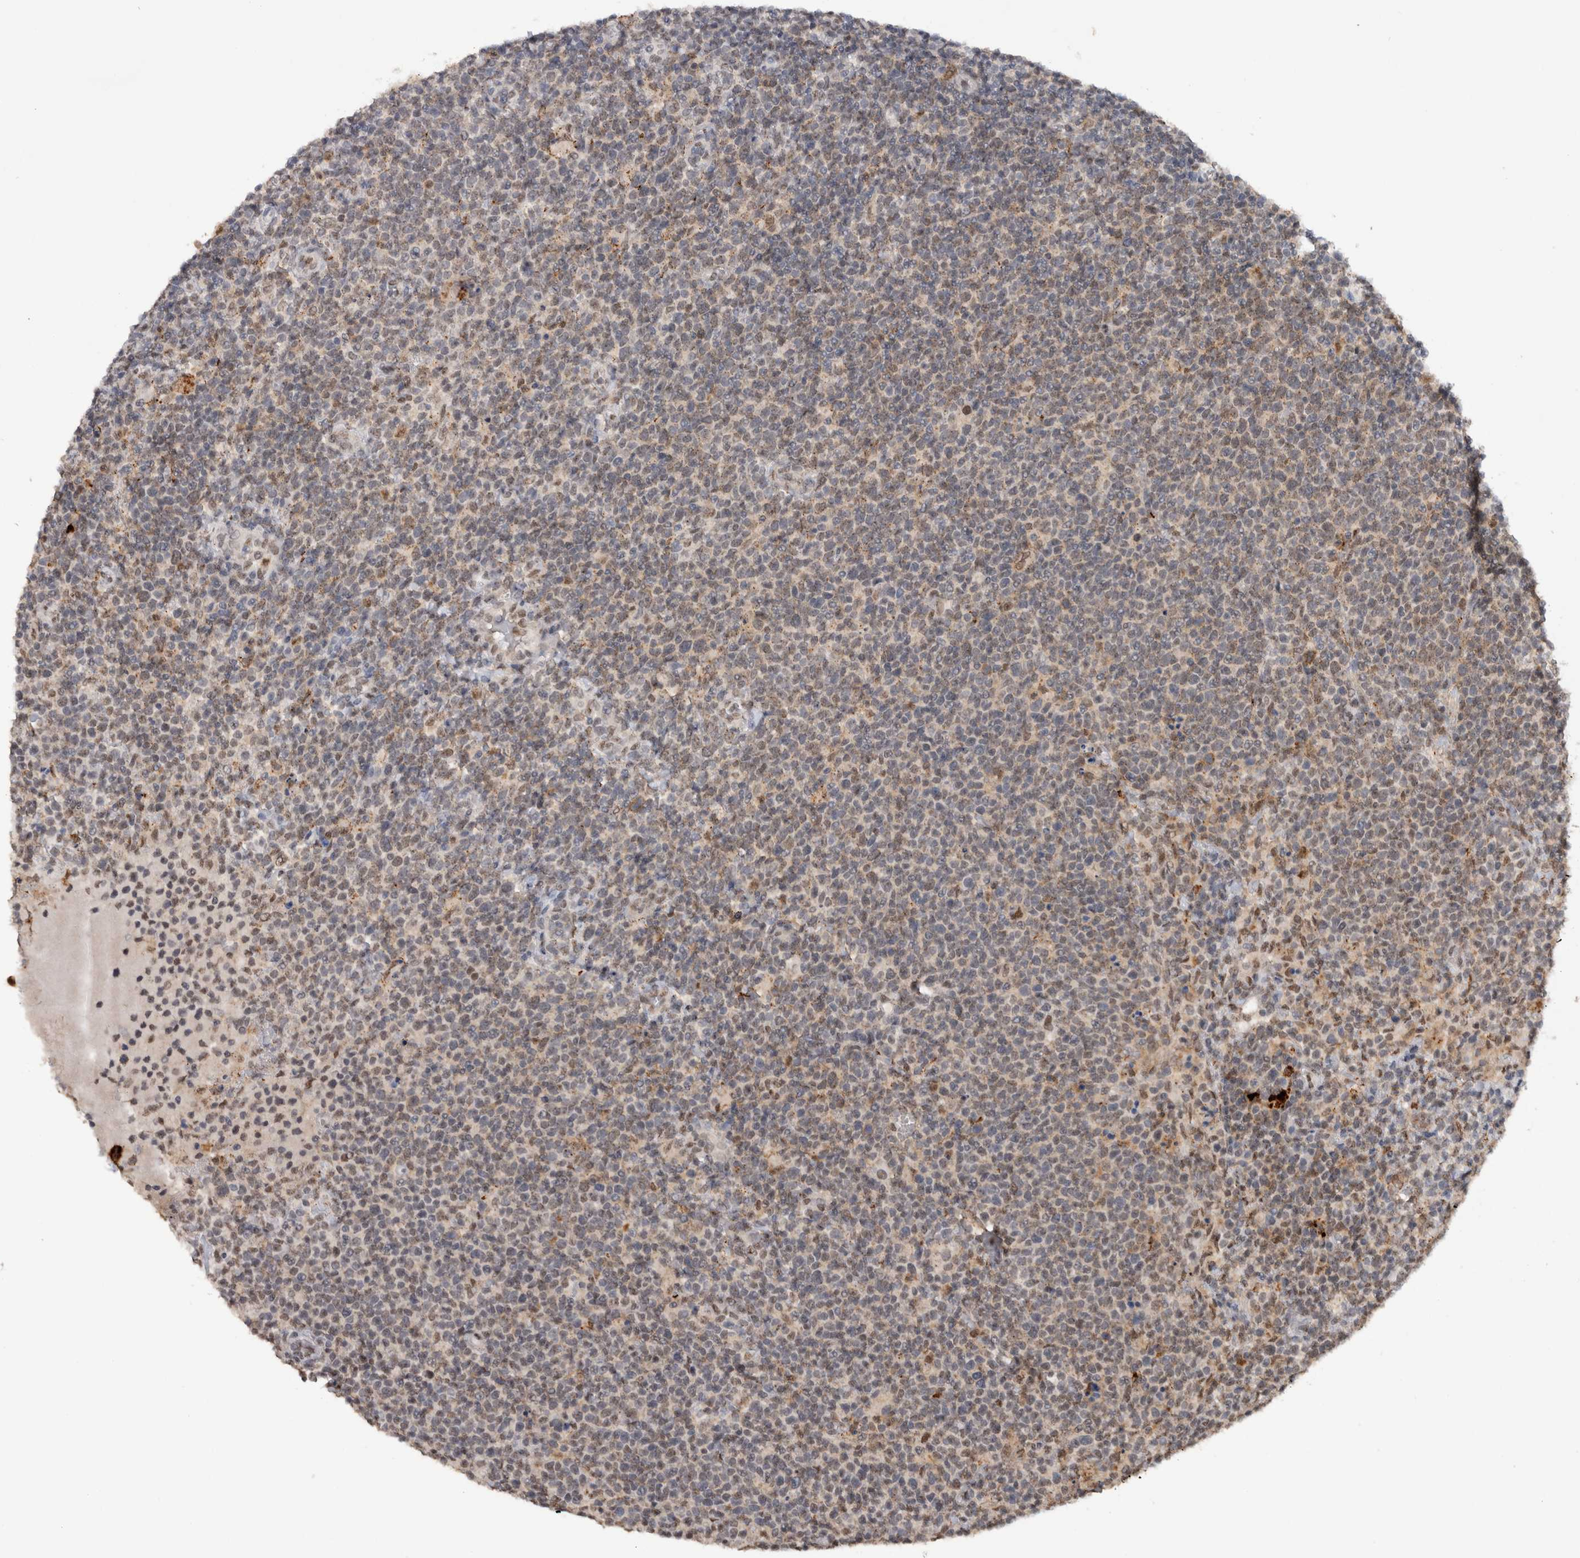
{"staining": {"intensity": "weak", "quantity": "25%-75%", "location": "cytoplasmic/membranous"}, "tissue": "lymphoma", "cell_type": "Tumor cells", "image_type": "cancer", "snomed": [{"axis": "morphology", "description": "Malignant lymphoma, non-Hodgkin's type, High grade"}, {"axis": "topography", "description": "Lymph node"}], "caption": "Immunohistochemistry photomicrograph of lymphoma stained for a protein (brown), which displays low levels of weak cytoplasmic/membranous expression in about 25%-75% of tumor cells.", "gene": "RPS6KA2", "patient": {"sex": "male", "age": 61}}